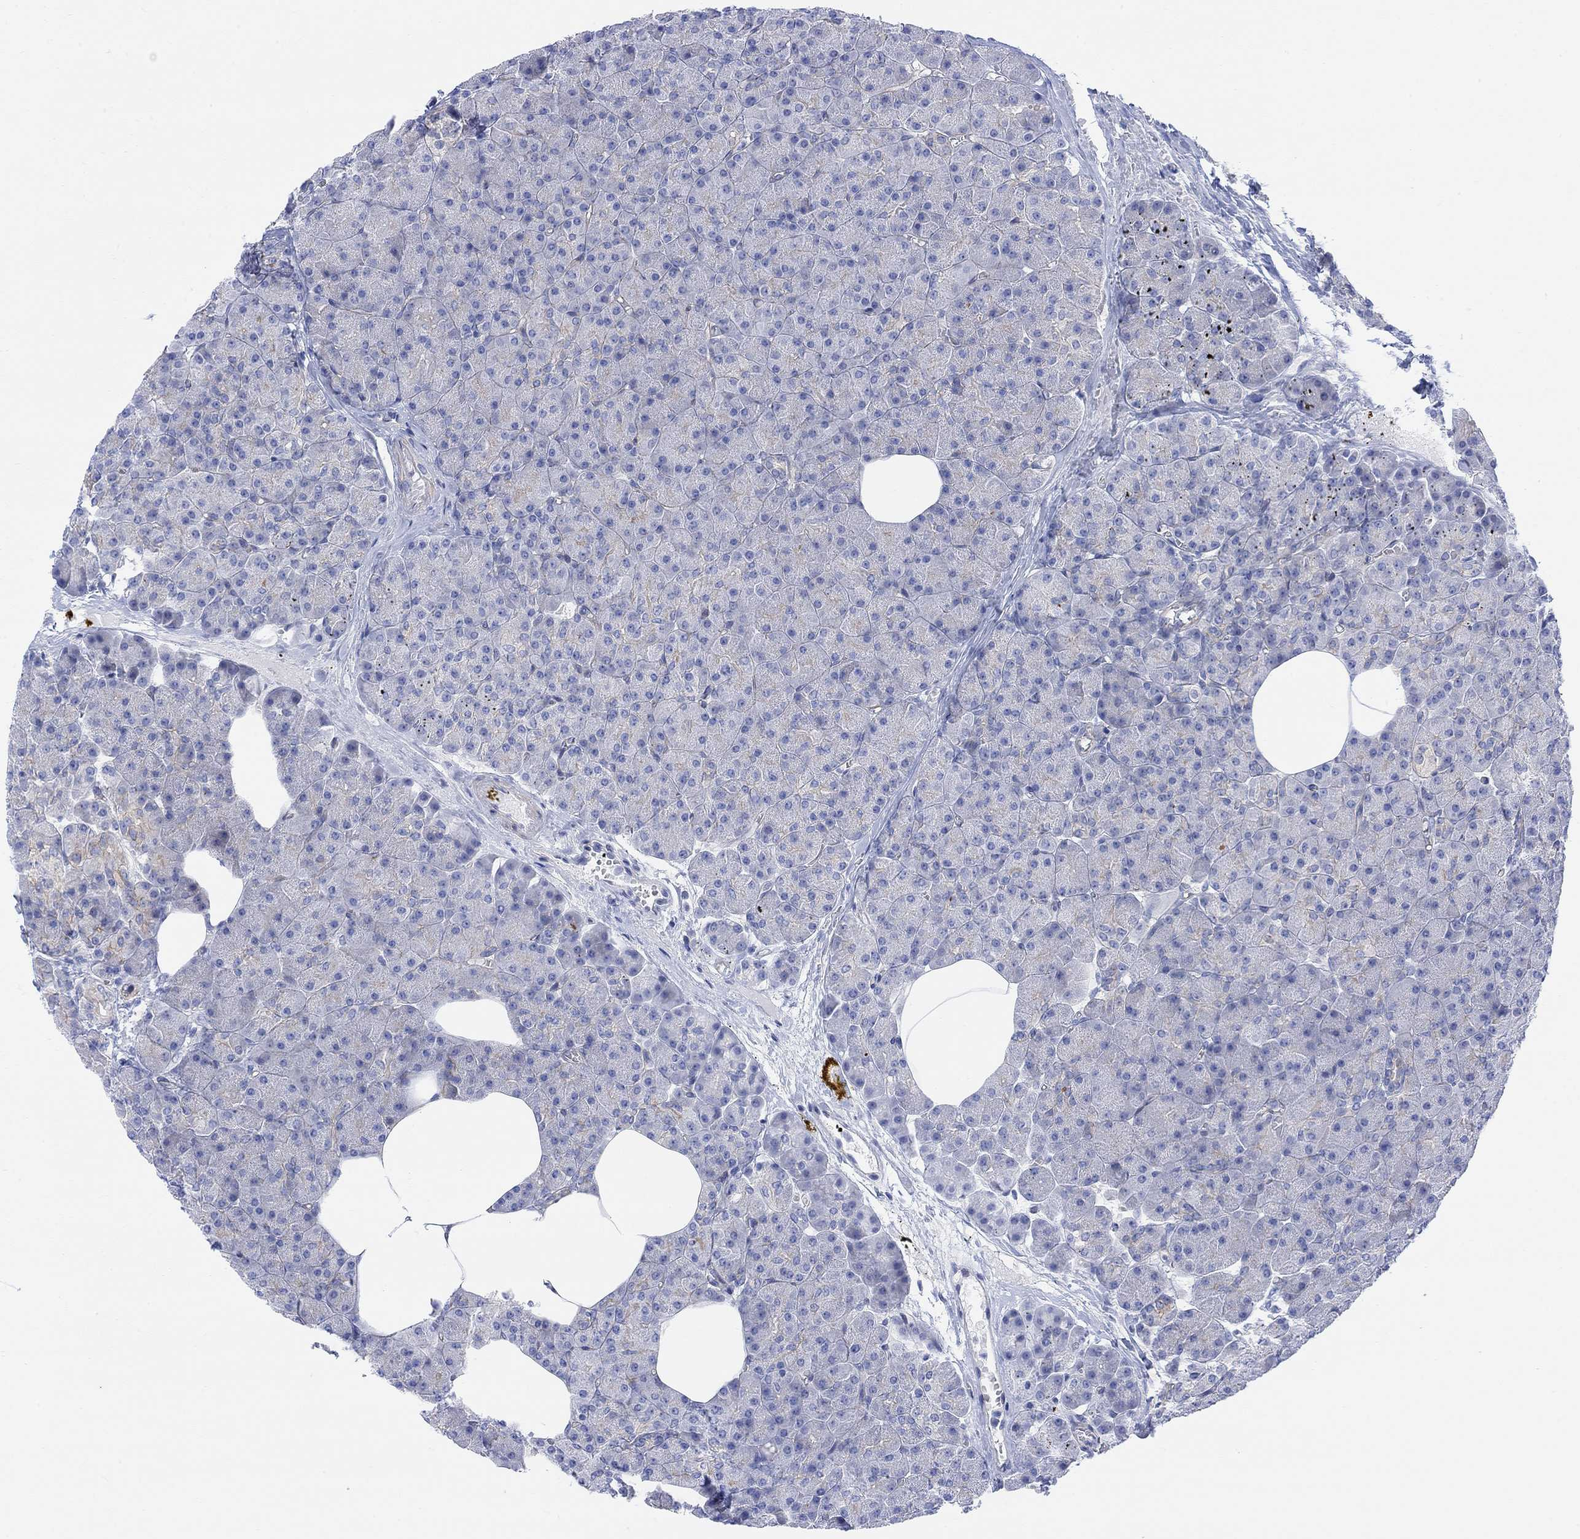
{"staining": {"intensity": "negative", "quantity": "none", "location": "none"}, "tissue": "pancreas", "cell_type": "Exocrine glandular cells", "image_type": "normal", "snomed": [{"axis": "morphology", "description": "Normal tissue, NOS"}, {"axis": "topography", "description": "Pancreas"}], "caption": "Human pancreas stained for a protein using immunohistochemistry demonstrates no staining in exocrine glandular cells.", "gene": "TLDC2", "patient": {"sex": "female", "age": 45}}